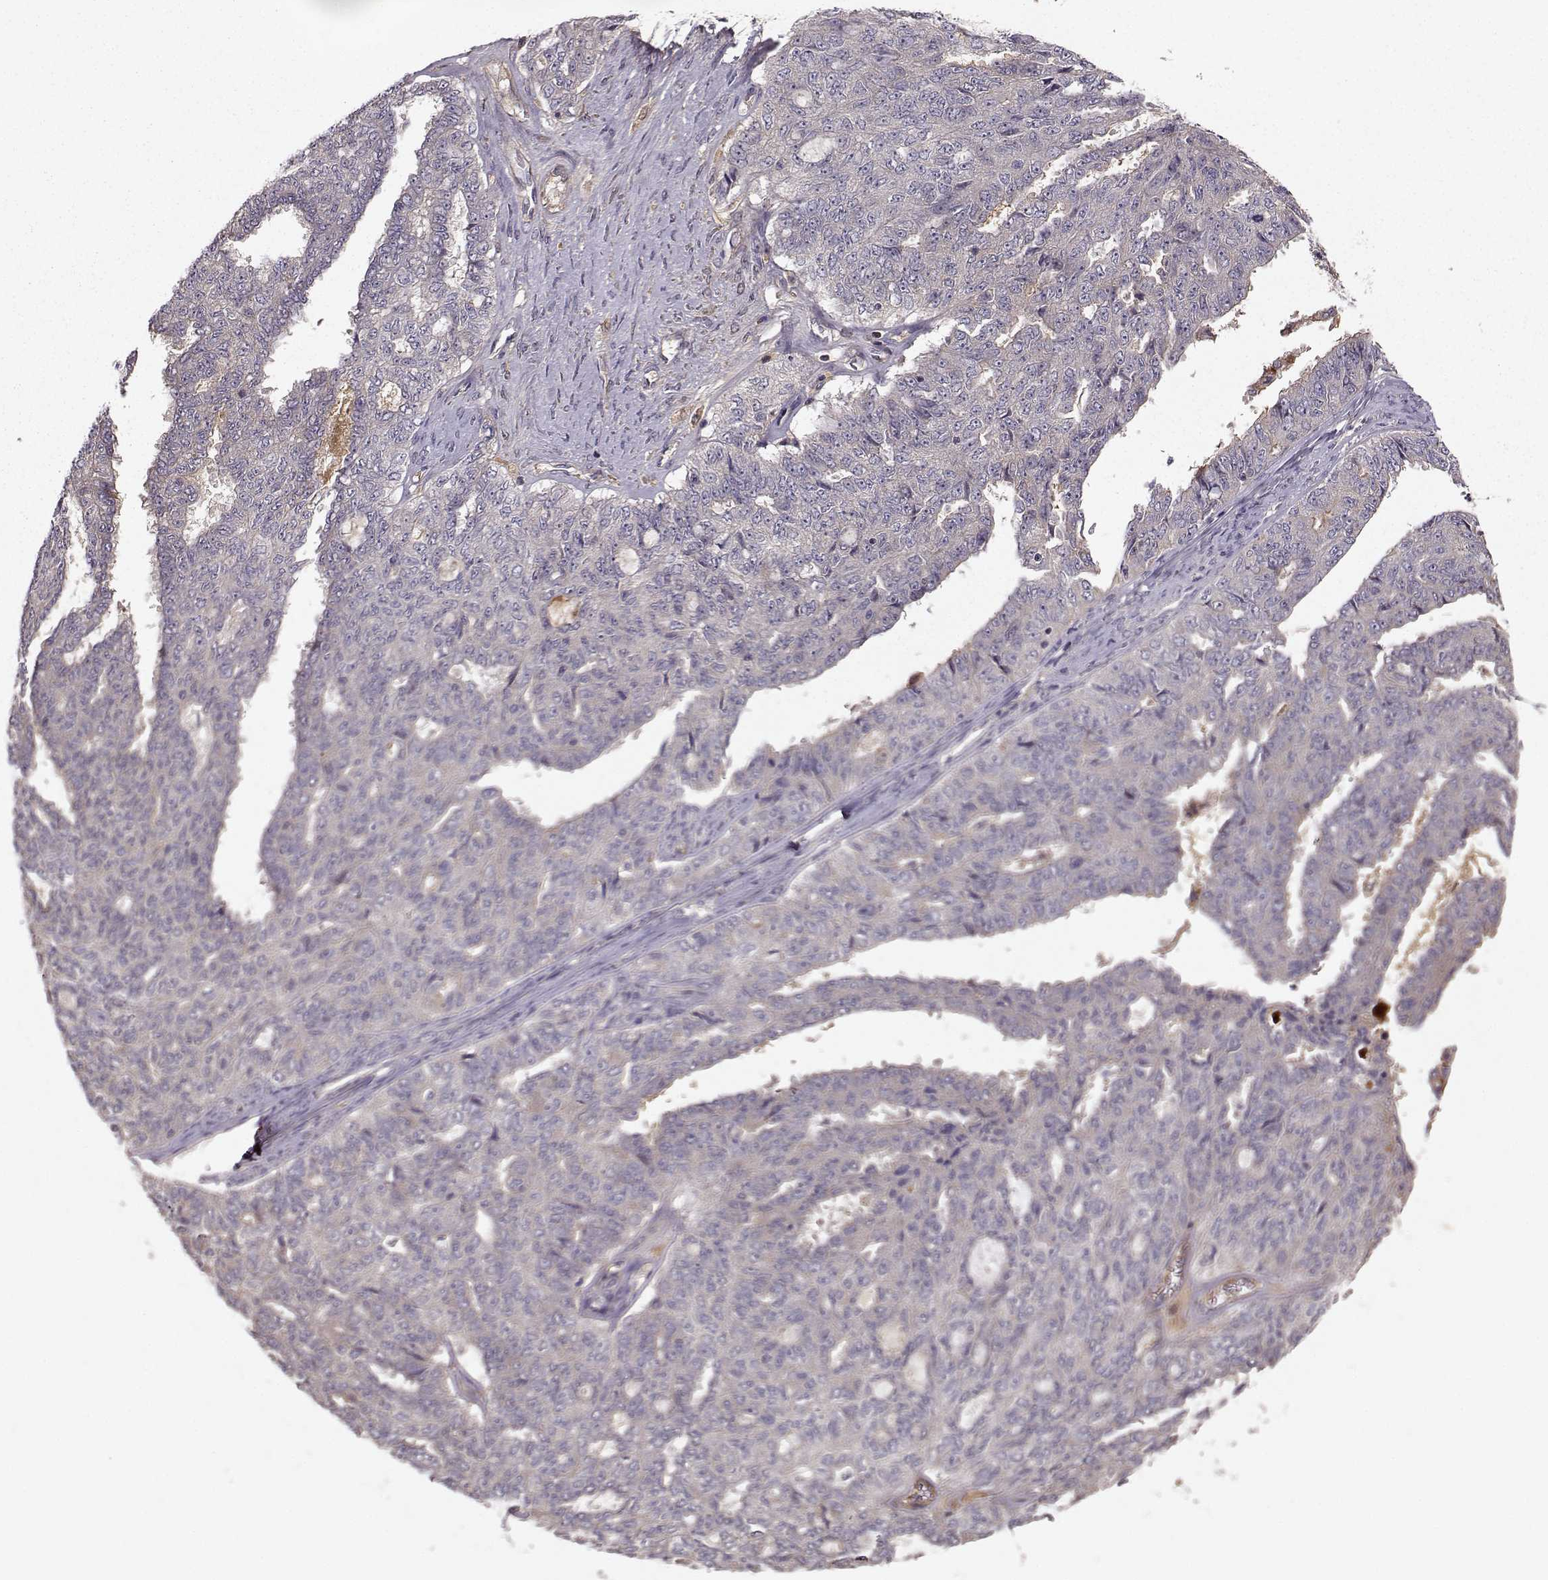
{"staining": {"intensity": "negative", "quantity": "none", "location": "none"}, "tissue": "ovarian cancer", "cell_type": "Tumor cells", "image_type": "cancer", "snomed": [{"axis": "morphology", "description": "Cystadenocarcinoma, serous, NOS"}, {"axis": "topography", "description": "Ovary"}], "caption": "This is an immunohistochemistry photomicrograph of ovarian cancer (serous cystadenocarcinoma). There is no staining in tumor cells.", "gene": "WNT6", "patient": {"sex": "female", "age": 71}}